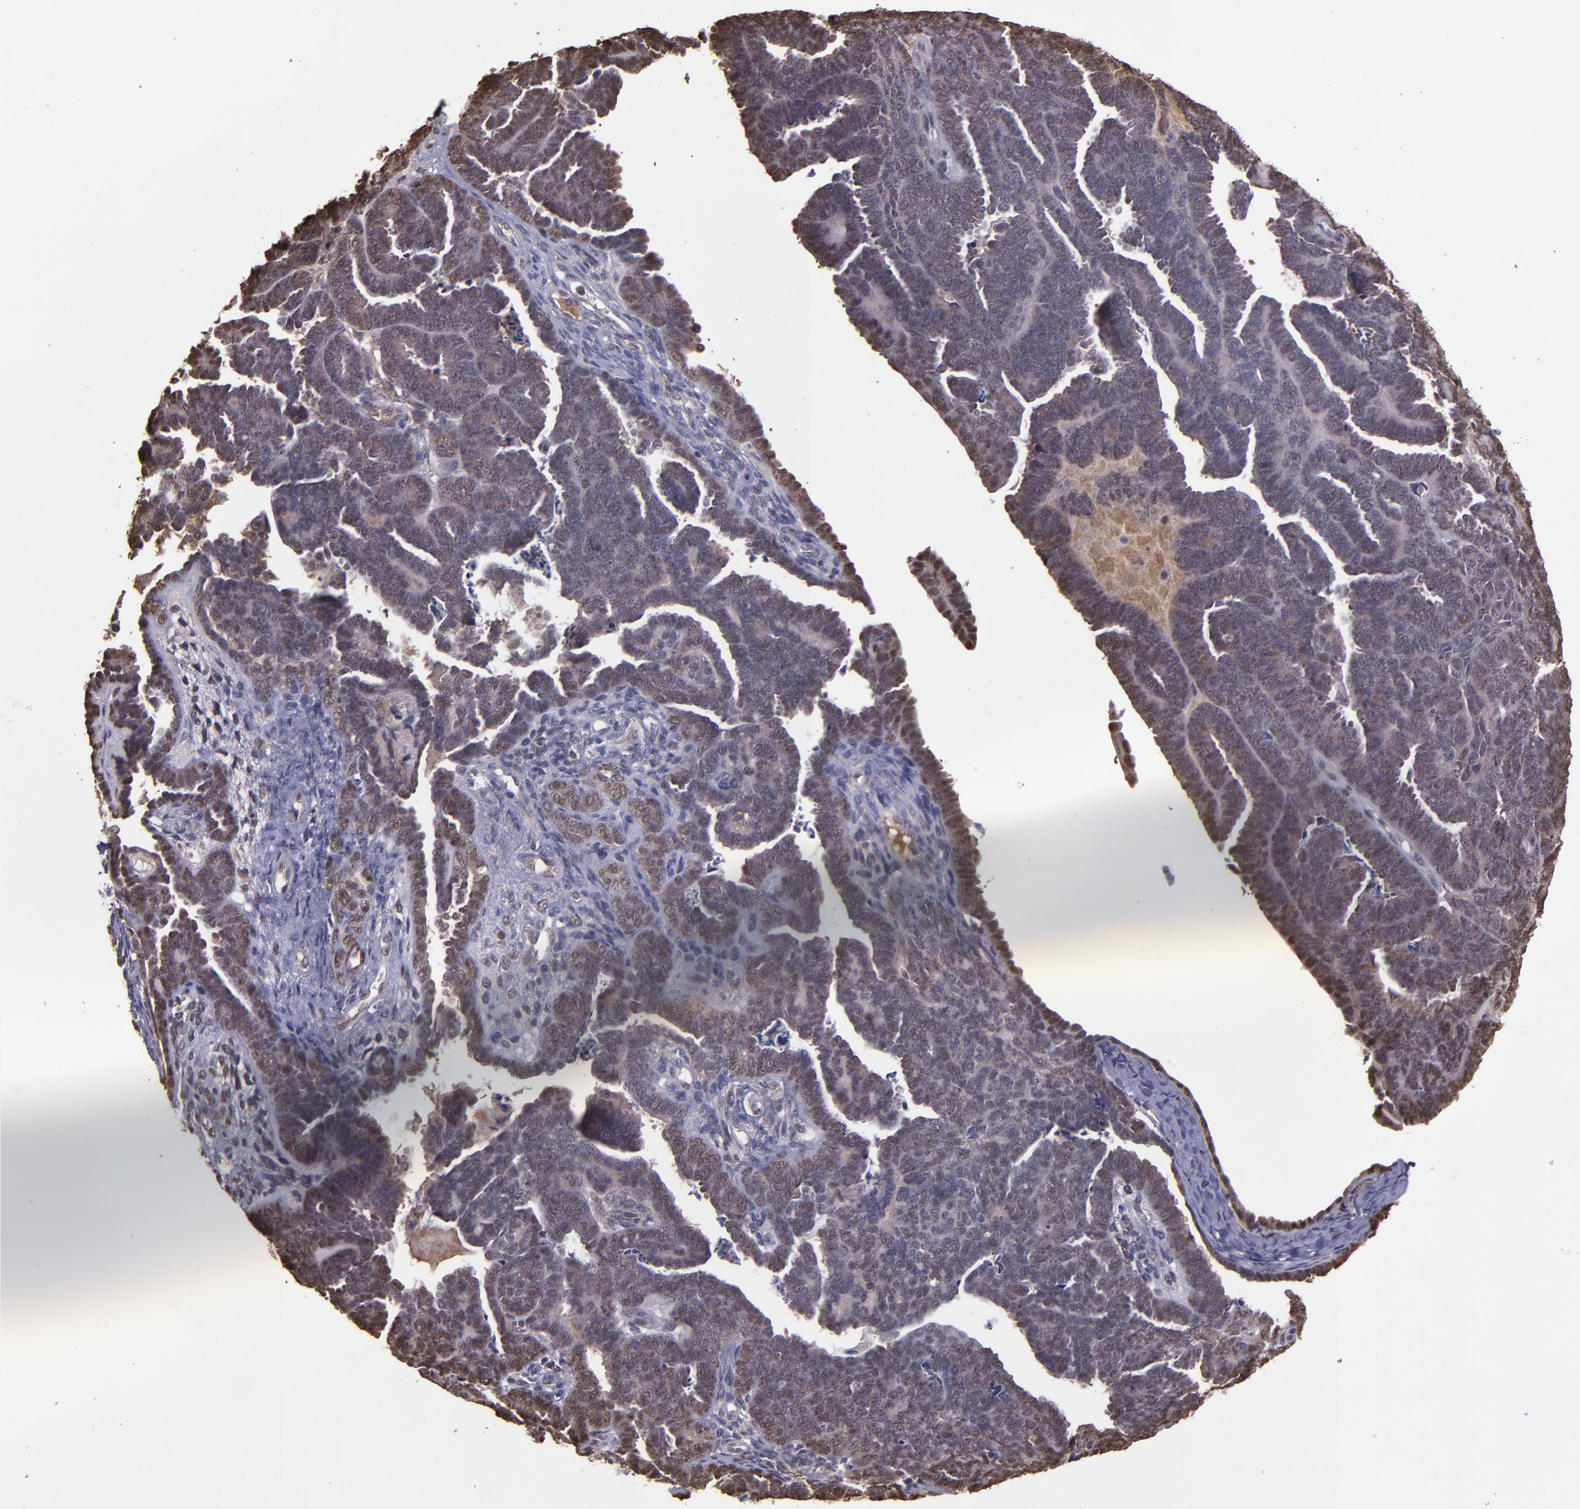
{"staining": {"intensity": "weak", "quantity": "<25%", "location": "cytoplasmic/membranous,nuclear"}, "tissue": "endometrial cancer", "cell_type": "Tumor cells", "image_type": "cancer", "snomed": [{"axis": "morphology", "description": "Neoplasm, malignant, NOS"}, {"axis": "topography", "description": "Endometrium"}], "caption": "The IHC histopathology image has no significant positivity in tumor cells of endometrial neoplasm (malignant) tissue.", "gene": "SERPINF2", "patient": {"sex": "female", "age": 74}}